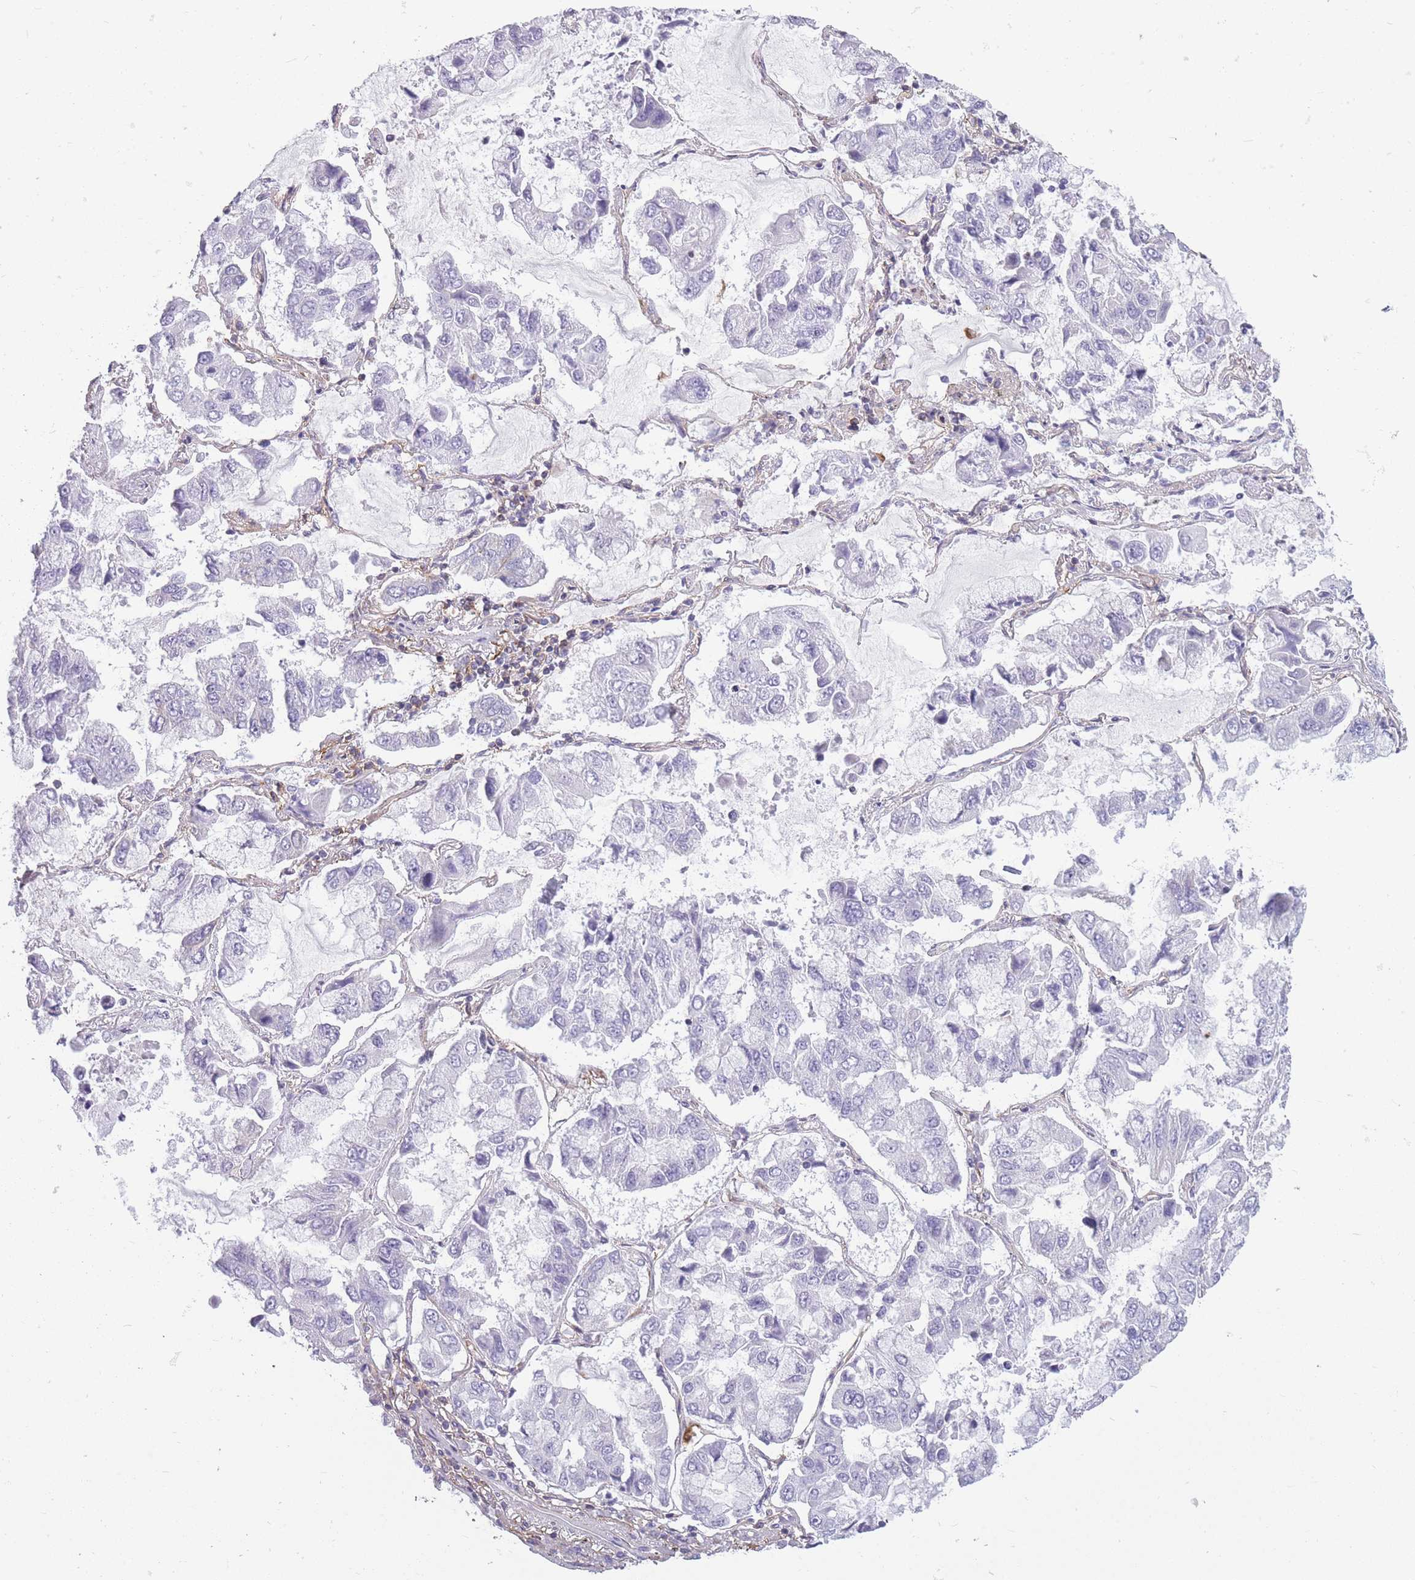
{"staining": {"intensity": "negative", "quantity": "none", "location": "none"}, "tissue": "lung cancer", "cell_type": "Tumor cells", "image_type": "cancer", "snomed": [{"axis": "morphology", "description": "Adenocarcinoma, NOS"}, {"axis": "topography", "description": "Lung"}], "caption": "High power microscopy image of an immunohistochemistry micrograph of lung cancer, revealing no significant positivity in tumor cells.", "gene": "ADD1", "patient": {"sex": "male", "age": 64}}